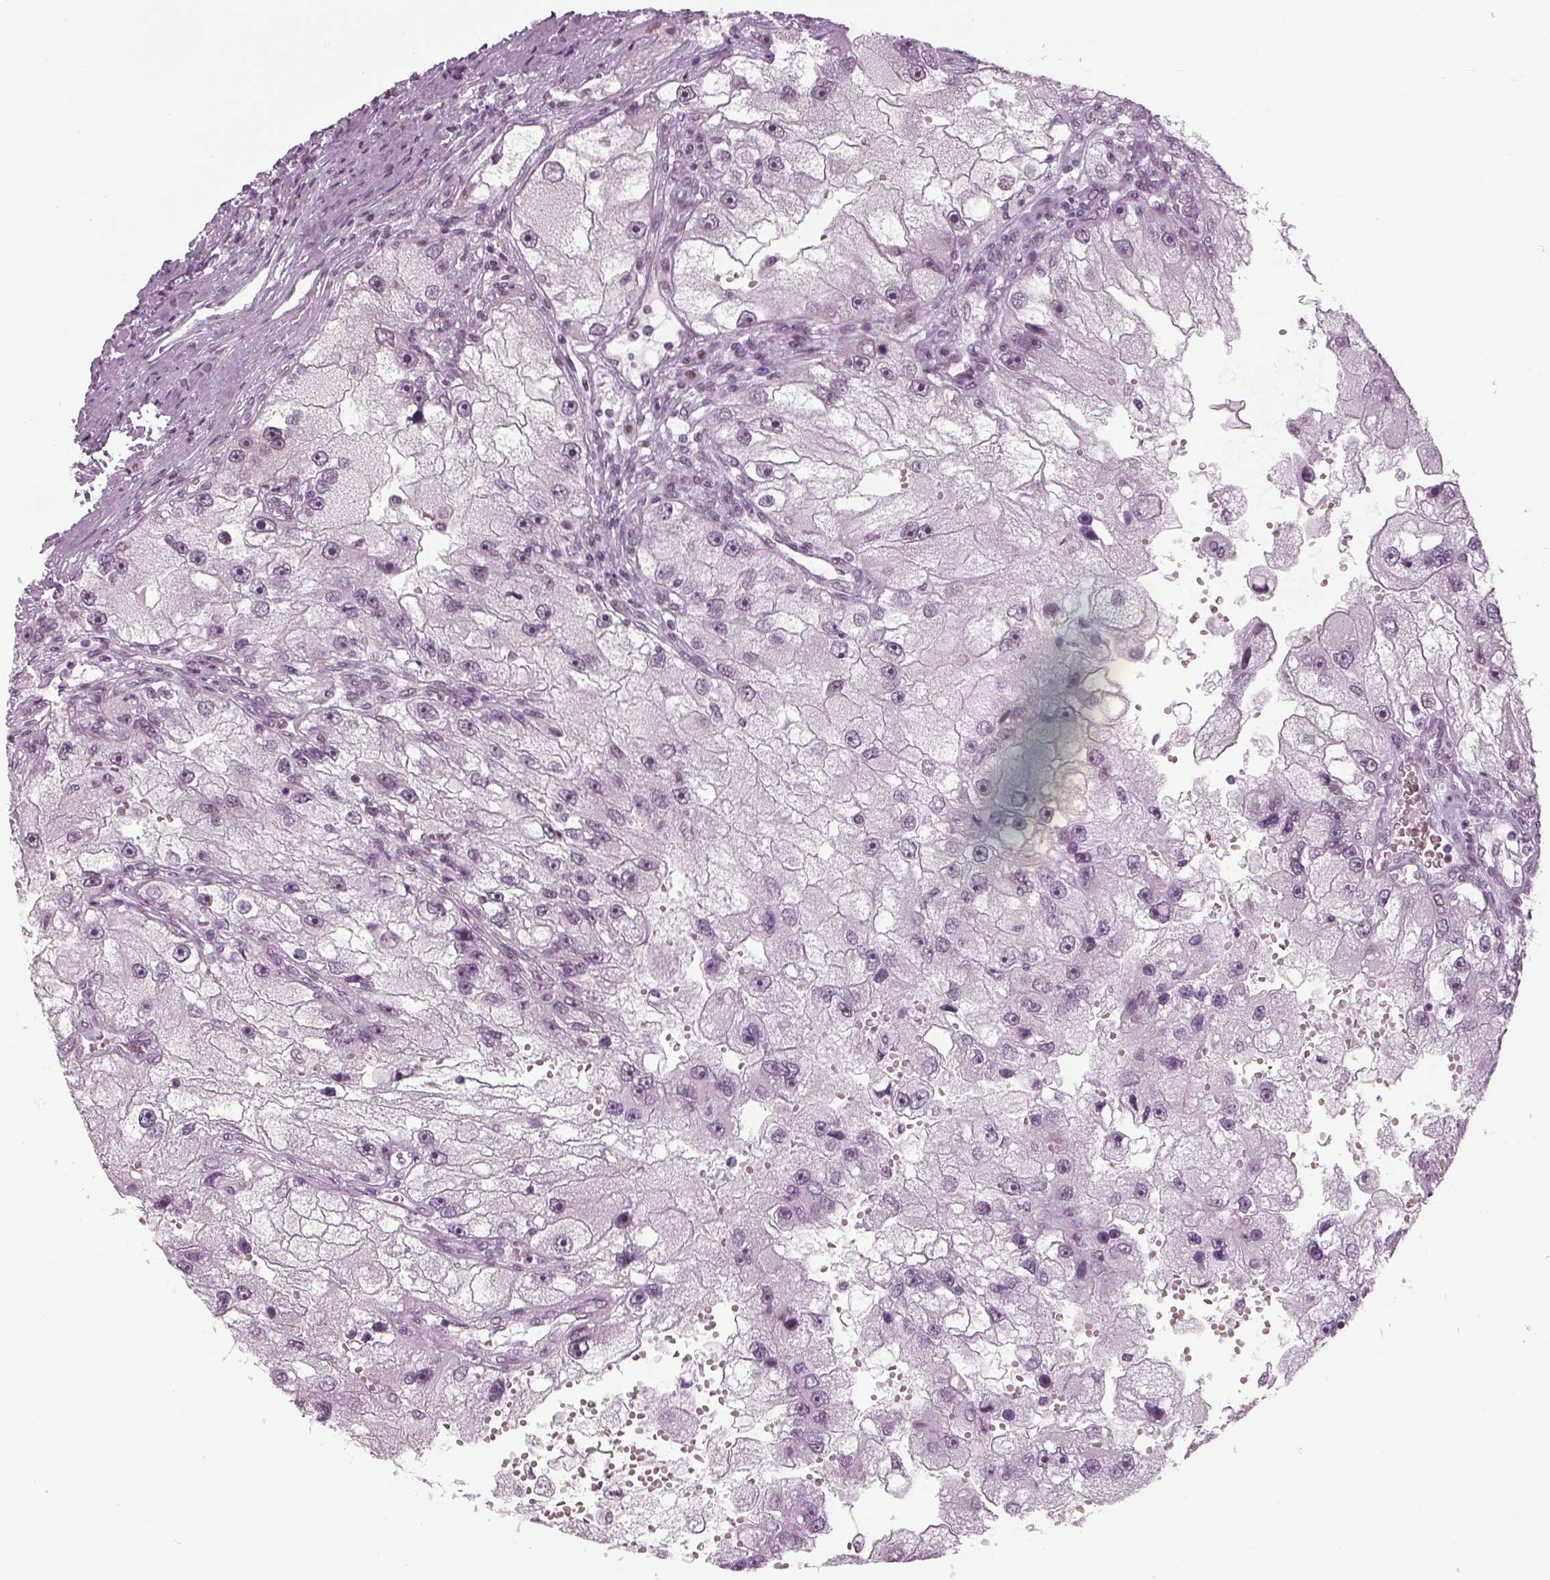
{"staining": {"intensity": "negative", "quantity": "none", "location": "none"}, "tissue": "renal cancer", "cell_type": "Tumor cells", "image_type": "cancer", "snomed": [{"axis": "morphology", "description": "Adenocarcinoma, NOS"}, {"axis": "topography", "description": "Kidney"}], "caption": "Human renal cancer stained for a protein using immunohistochemistry shows no expression in tumor cells.", "gene": "KCNG2", "patient": {"sex": "male", "age": 63}}